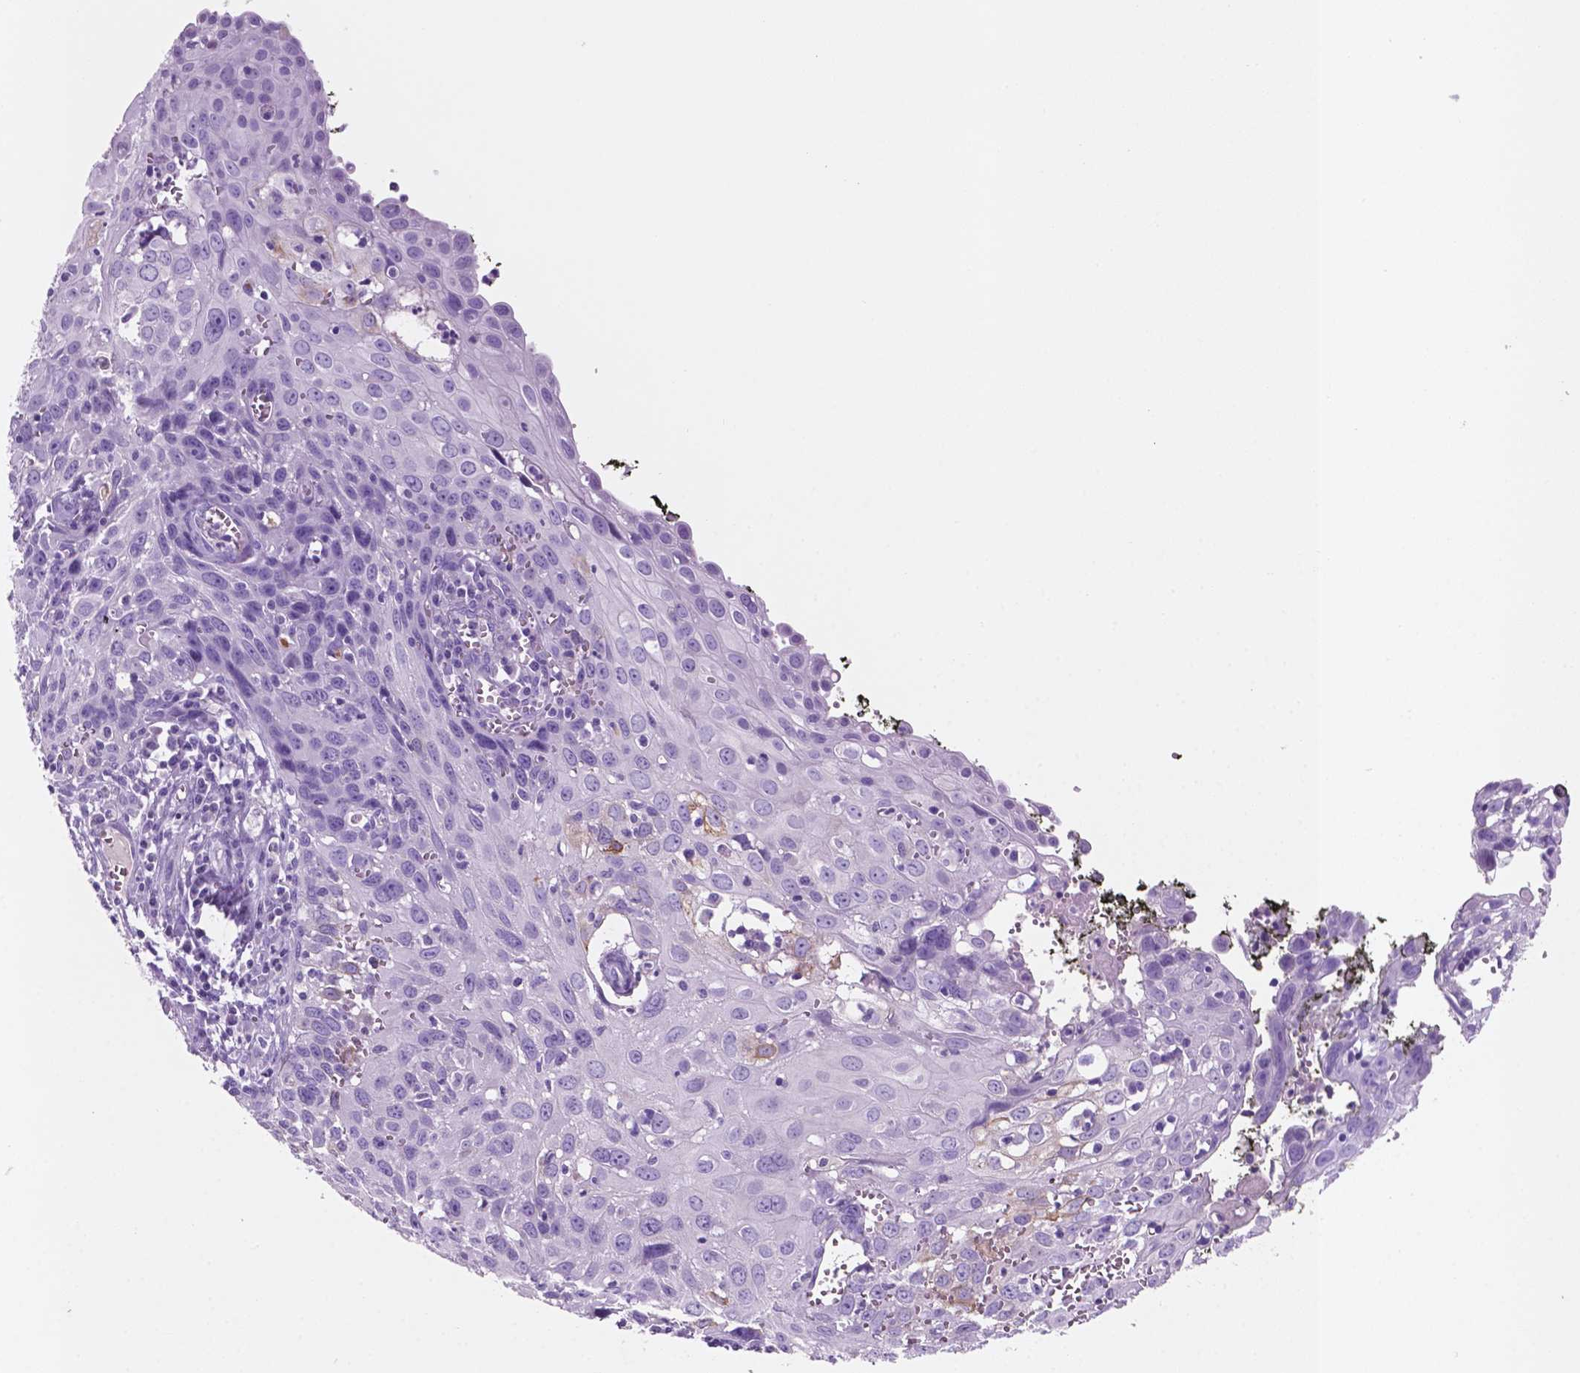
{"staining": {"intensity": "negative", "quantity": "none", "location": "none"}, "tissue": "cervical cancer", "cell_type": "Tumor cells", "image_type": "cancer", "snomed": [{"axis": "morphology", "description": "Squamous cell carcinoma, NOS"}, {"axis": "topography", "description": "Cervix"}], "caption": "Immunohistochemical staining of human squamous cell carcinoma (cervical) displays no significant positivity in tumor cells. (DAB (3,3'-diaminobenzidine) immunohistochemistry (IHC) visualized using brightfield microscopy, high magnification).", "gene": "POU4F1", "patient": {"sex": "female", "age": 38}}